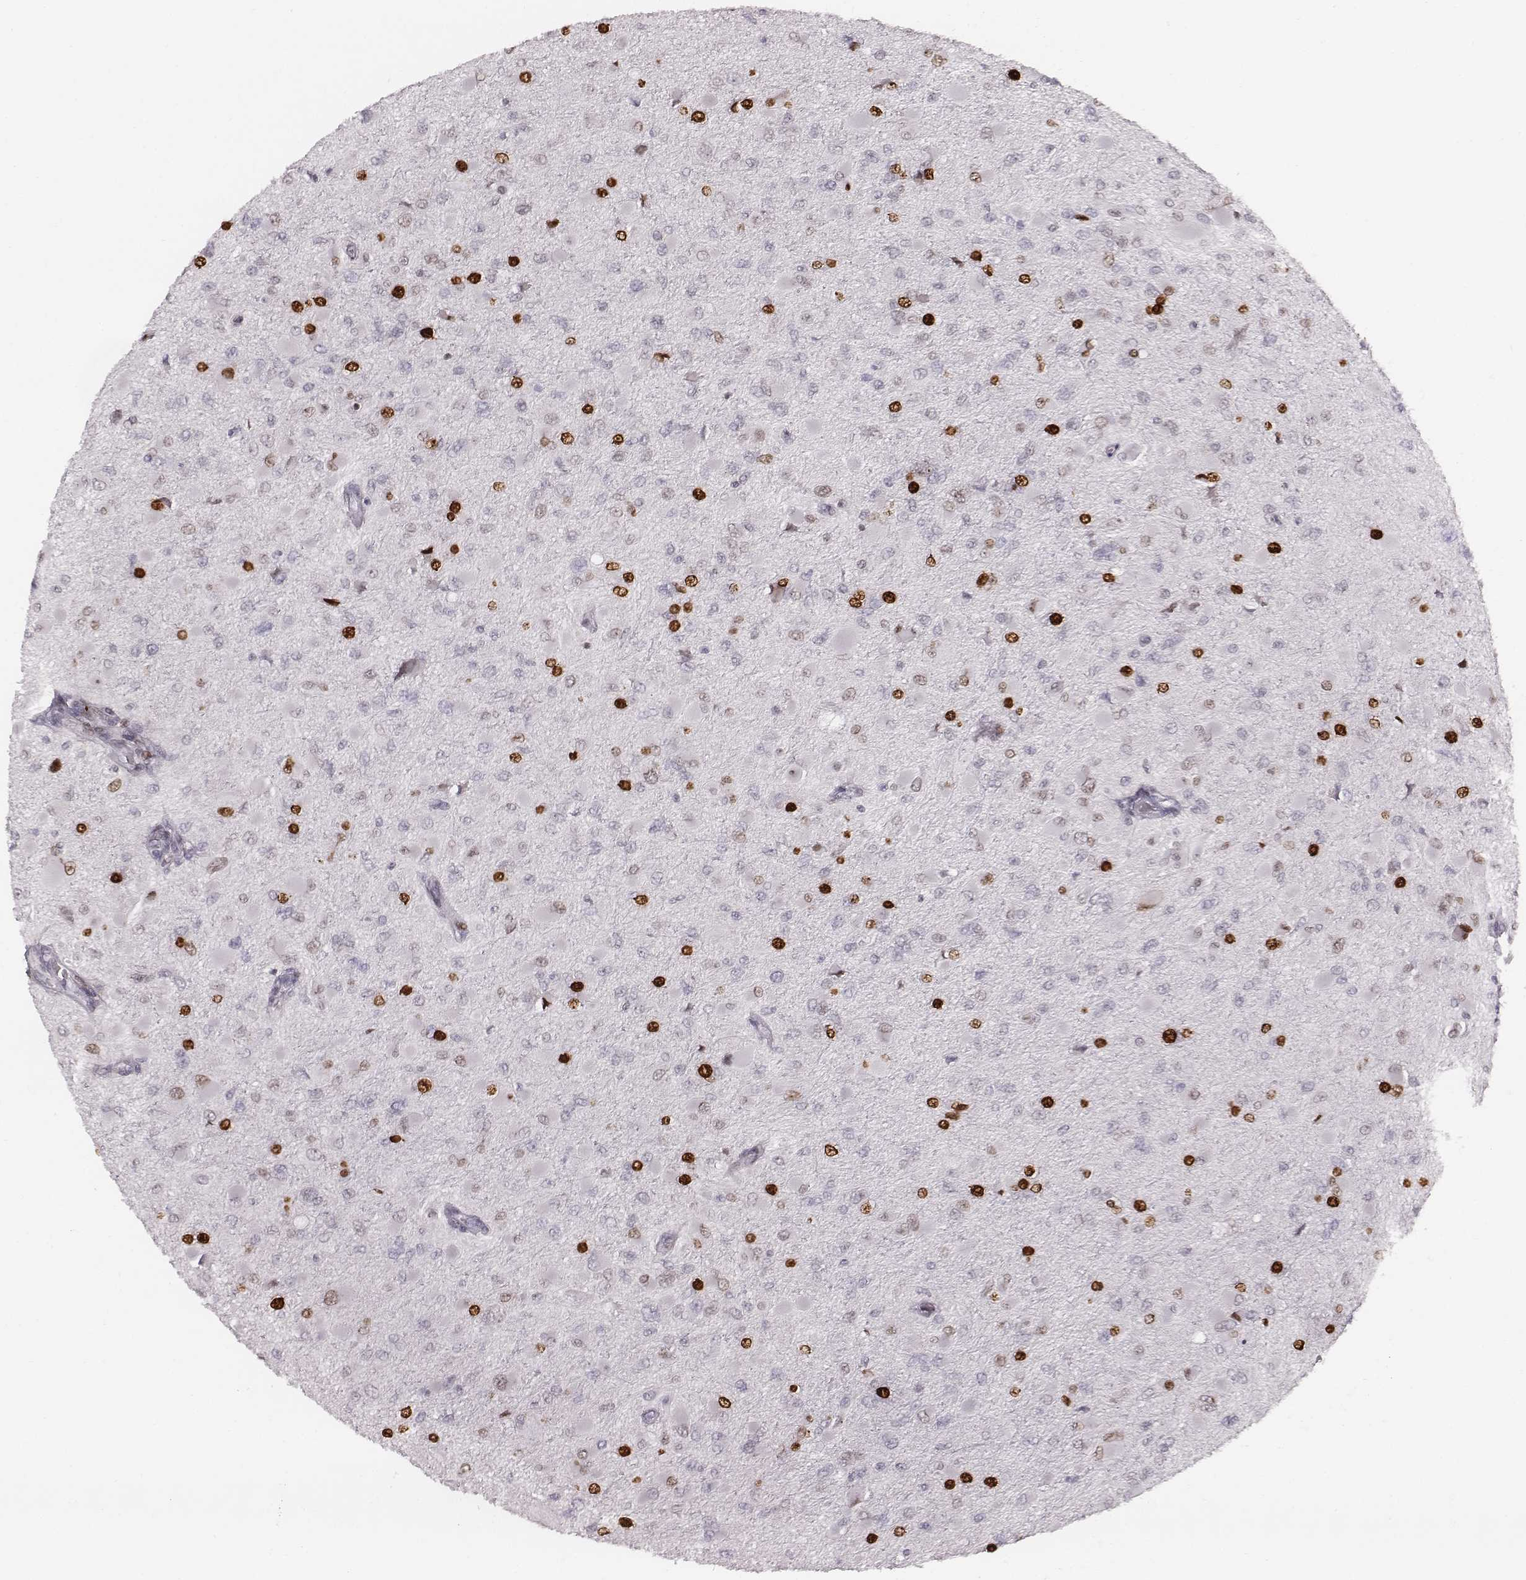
{"staining": {"intensity": "strong", "quantity": "<25%", "location": "nuclear"}, "tissue": "glioma", "cell_type": "Tumor cells", "image_type": "cancer", "snomed": [{"axis": "morphology", "description": "Glioma, malignant, High grade"}, {"axis": "topography", "description": "Cerebral cortex"}], "caption": "There is medium levels of strong nuclear expression in tumor cells of malignant glioma (high-grade), as demonstrated by immunohistochemical staining (brown color).", "gene": "NDC1", "patient": {"sex": "female", "age": 36}}